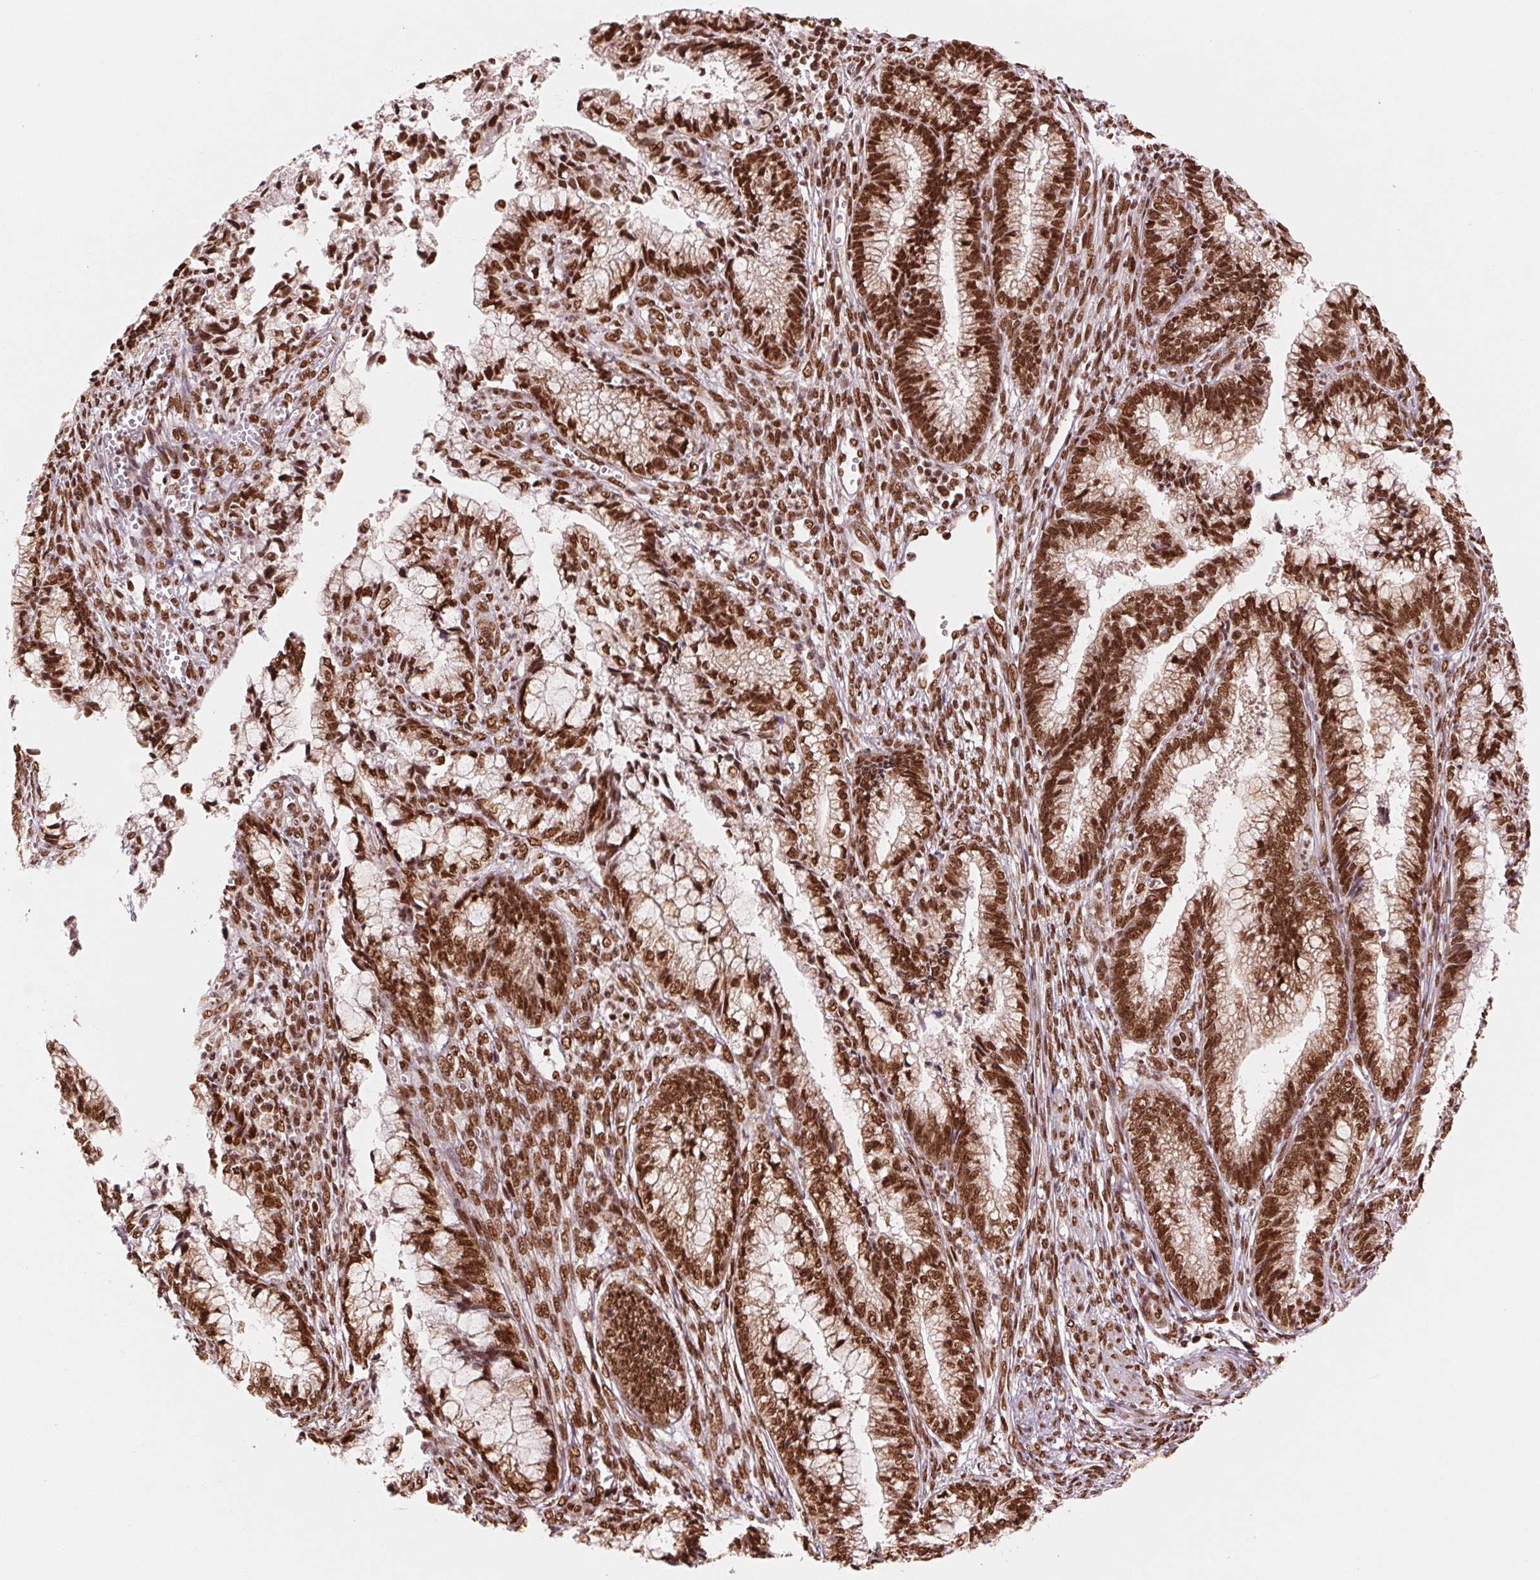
{"staining": {"intensity": "strong", "quantity": ">75%", "location": "nuclear"}, "tissue": "cervical cancer", "cell_type": "Tumor cells", "image_type": "cancer", "snomed": [{"axis": "morphology", "description": "Adenocarcinoma, NOS"}, {"axis": "topography", "description": "Cervix"}], "caption": "The immunohistochemical stain highlights strong nuclear expression in tumor cells of cervical cancer tissue.", "gene": "TTLL9", "patient": {"sex": "female", "age": 44}}